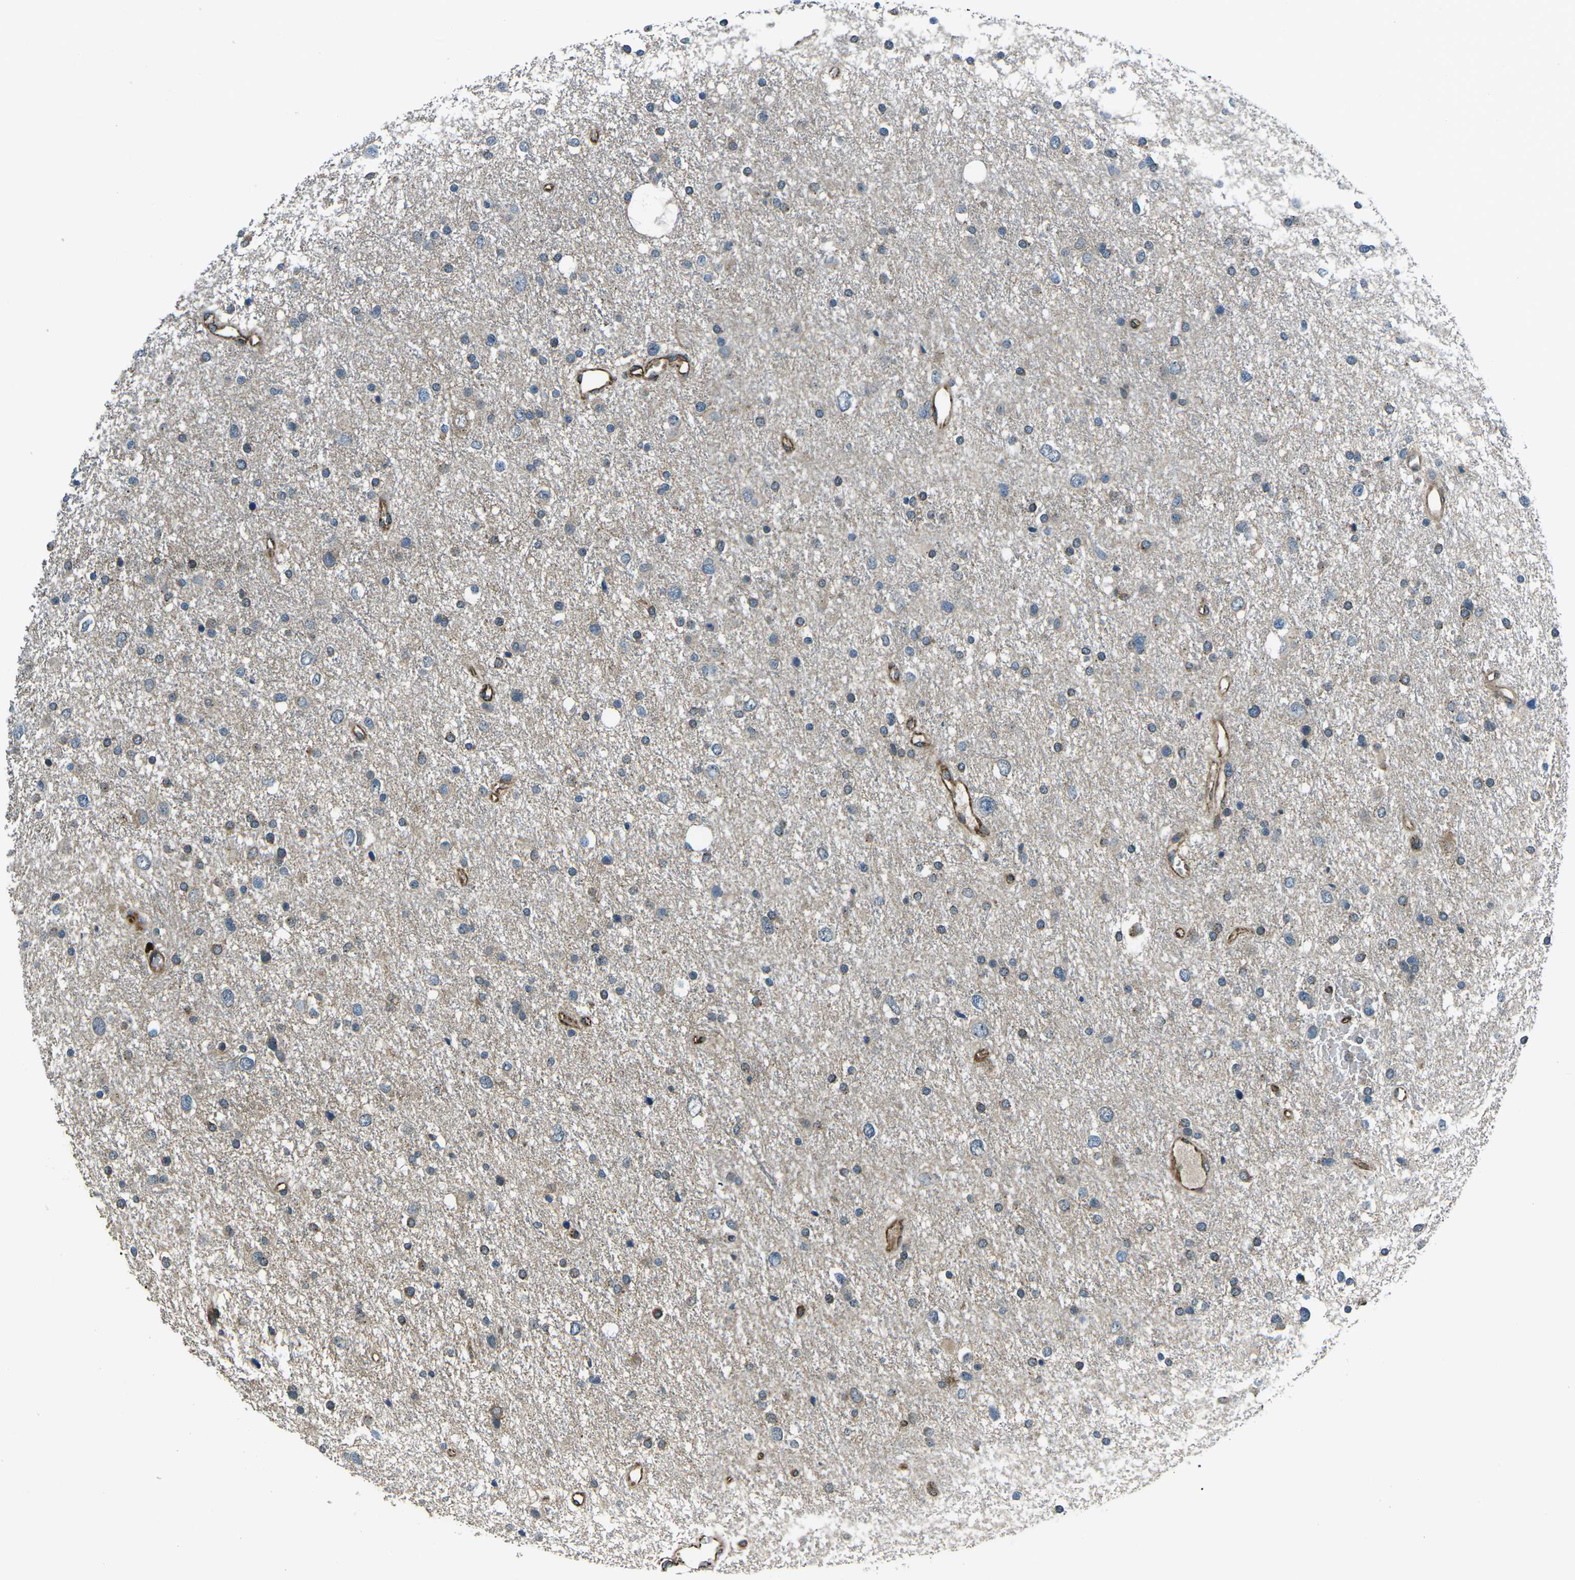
{"staining": {"intensity": "negative", "quantity": "none", "location": "none"}, "tissue": "glioma", "cell_type": "Tumor cells", "image_type": "cancer", "snomed": [{"axis": "morphology", "description": "Glioma, malignant, Low grade"}, {"axis": "topography", "description": "Brain"}], "caption": "High power microscopy image of an immunohistochemistry (IHC) histopathology image of glioma, revealing no significant staining in tumor cells. Brightfield microscopy of immunohistochemistry stained with DAB (brown) and hematoxylin (blue), captured at high magnification.", "gene": "AFAP1", "patient": {"sex": "female", "age": 37}}